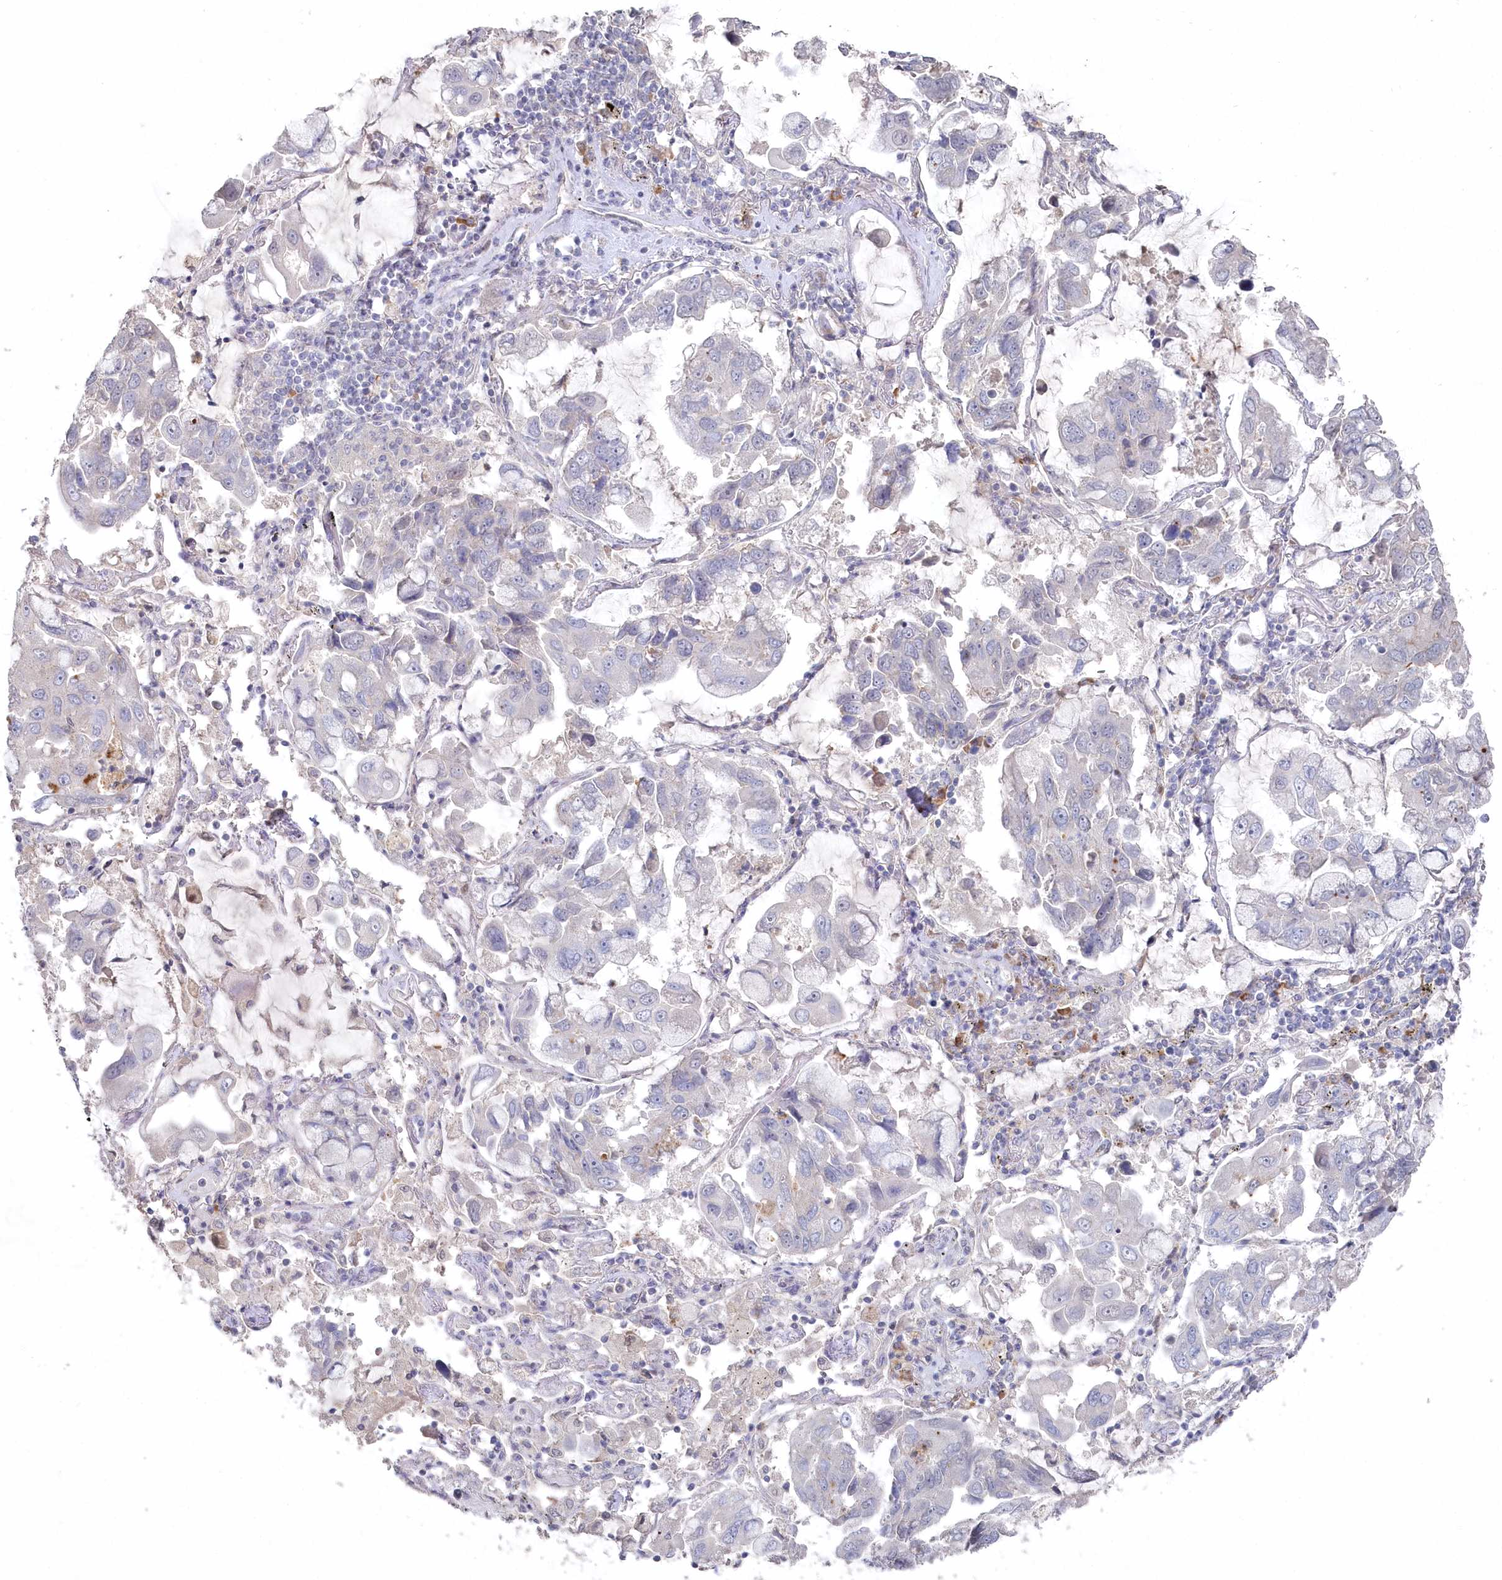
{"staining": {"intensity": "negative", "quantity": "none", "location": "none"}, "tissue": "lung cancer", "cell_type": "Tumor cells", "image_type": "cancer", "snomed": [{"axis": "morphology", "description": "Adenocarcinoma, NOS"}, {"axis": "topography", "description": "Lung"}], "caption": "The micrograph reveals no significant positivity in tumor cells of lung cancer (adenocarcinoma).", "gene": "TGFBRAP1", "patient": {"sex": "male", "age": 64}}